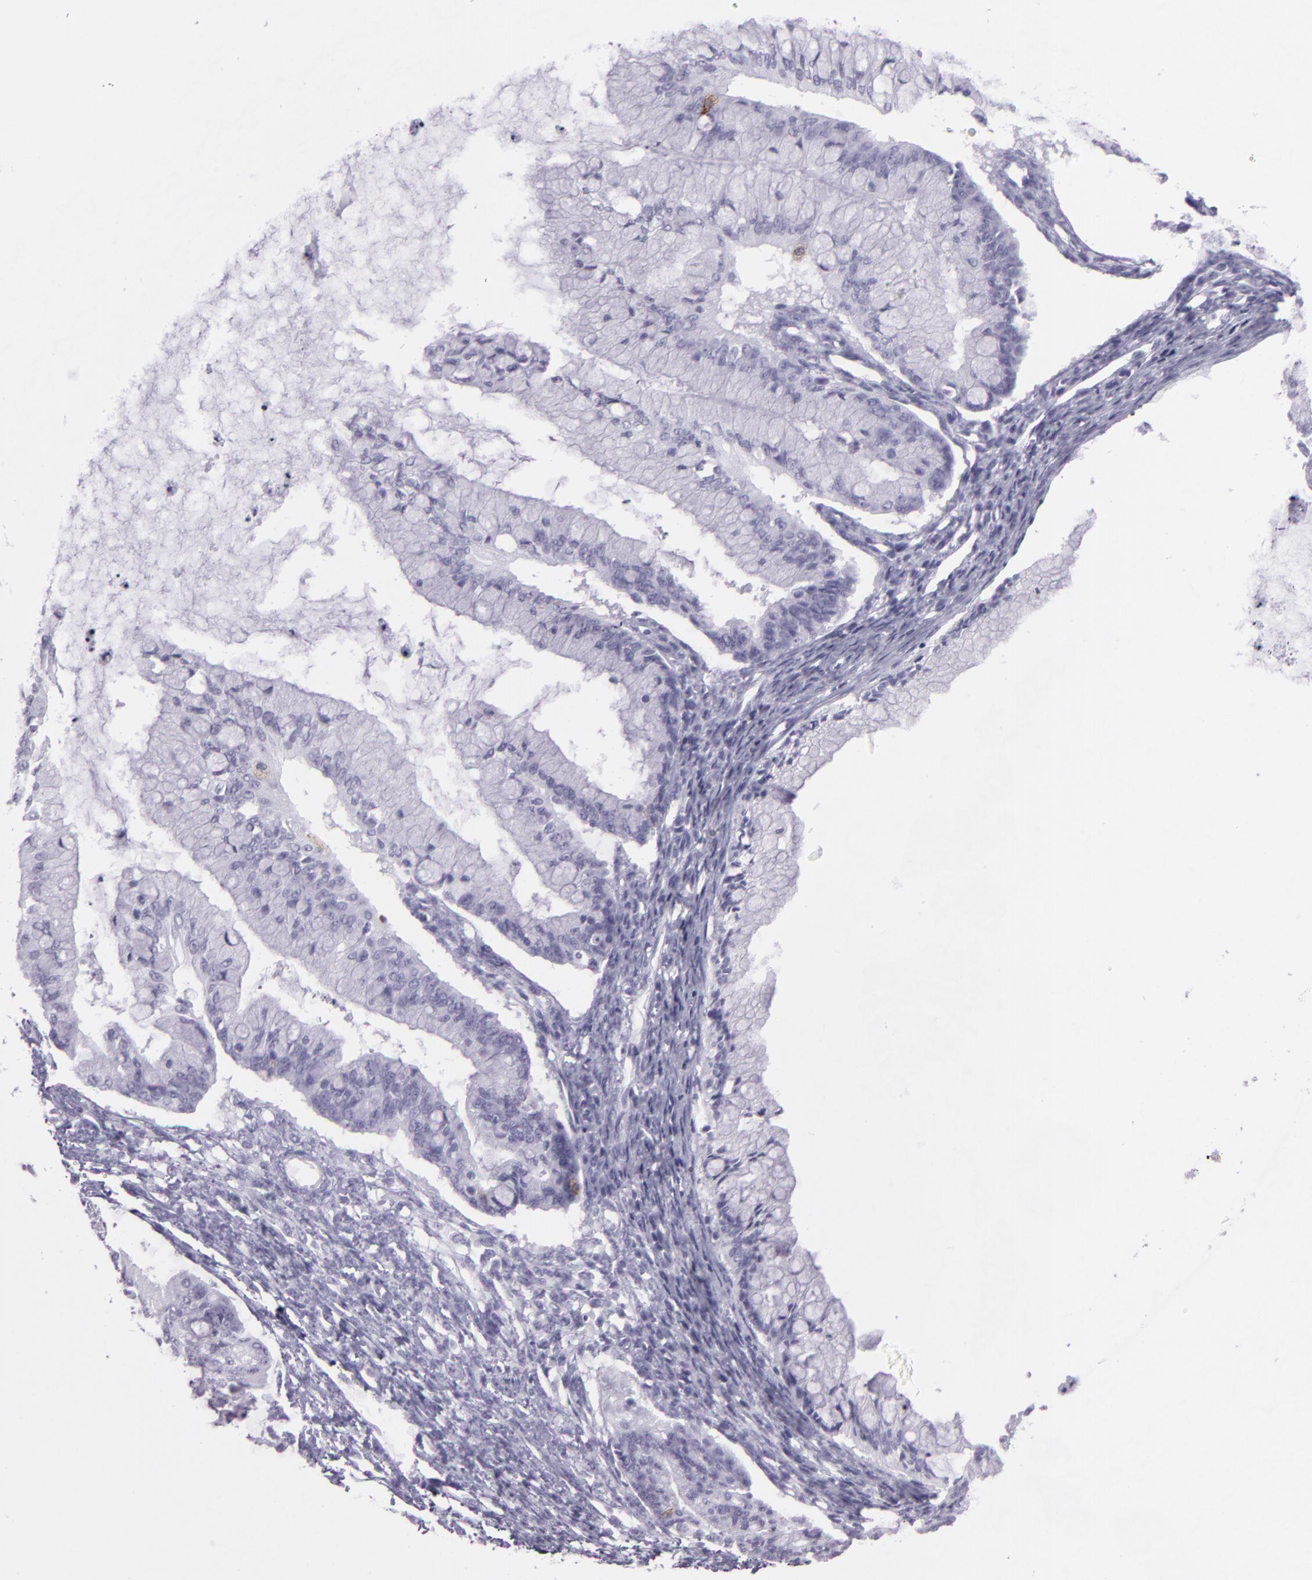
{"staining": {"intensity": "negative", "quantity": "none", "location": "none"}, "tissue": "ovarian cancer", "cell_type": "Tumor cells", "image_type": "cancer", "snomed": [{"axis": "morphology", "description": "Cystadenocarcinoma, mucinous, NOS"}, {"axis": "topography", "description": "Ovary"}], "caption": "Ovarian mucinous cystadenocarcinoma was stained to show a protein in brown. There is no significant staining in tumor cells.", "gene": "MUC6", "patient": {"sex": "female", "age": 57}}